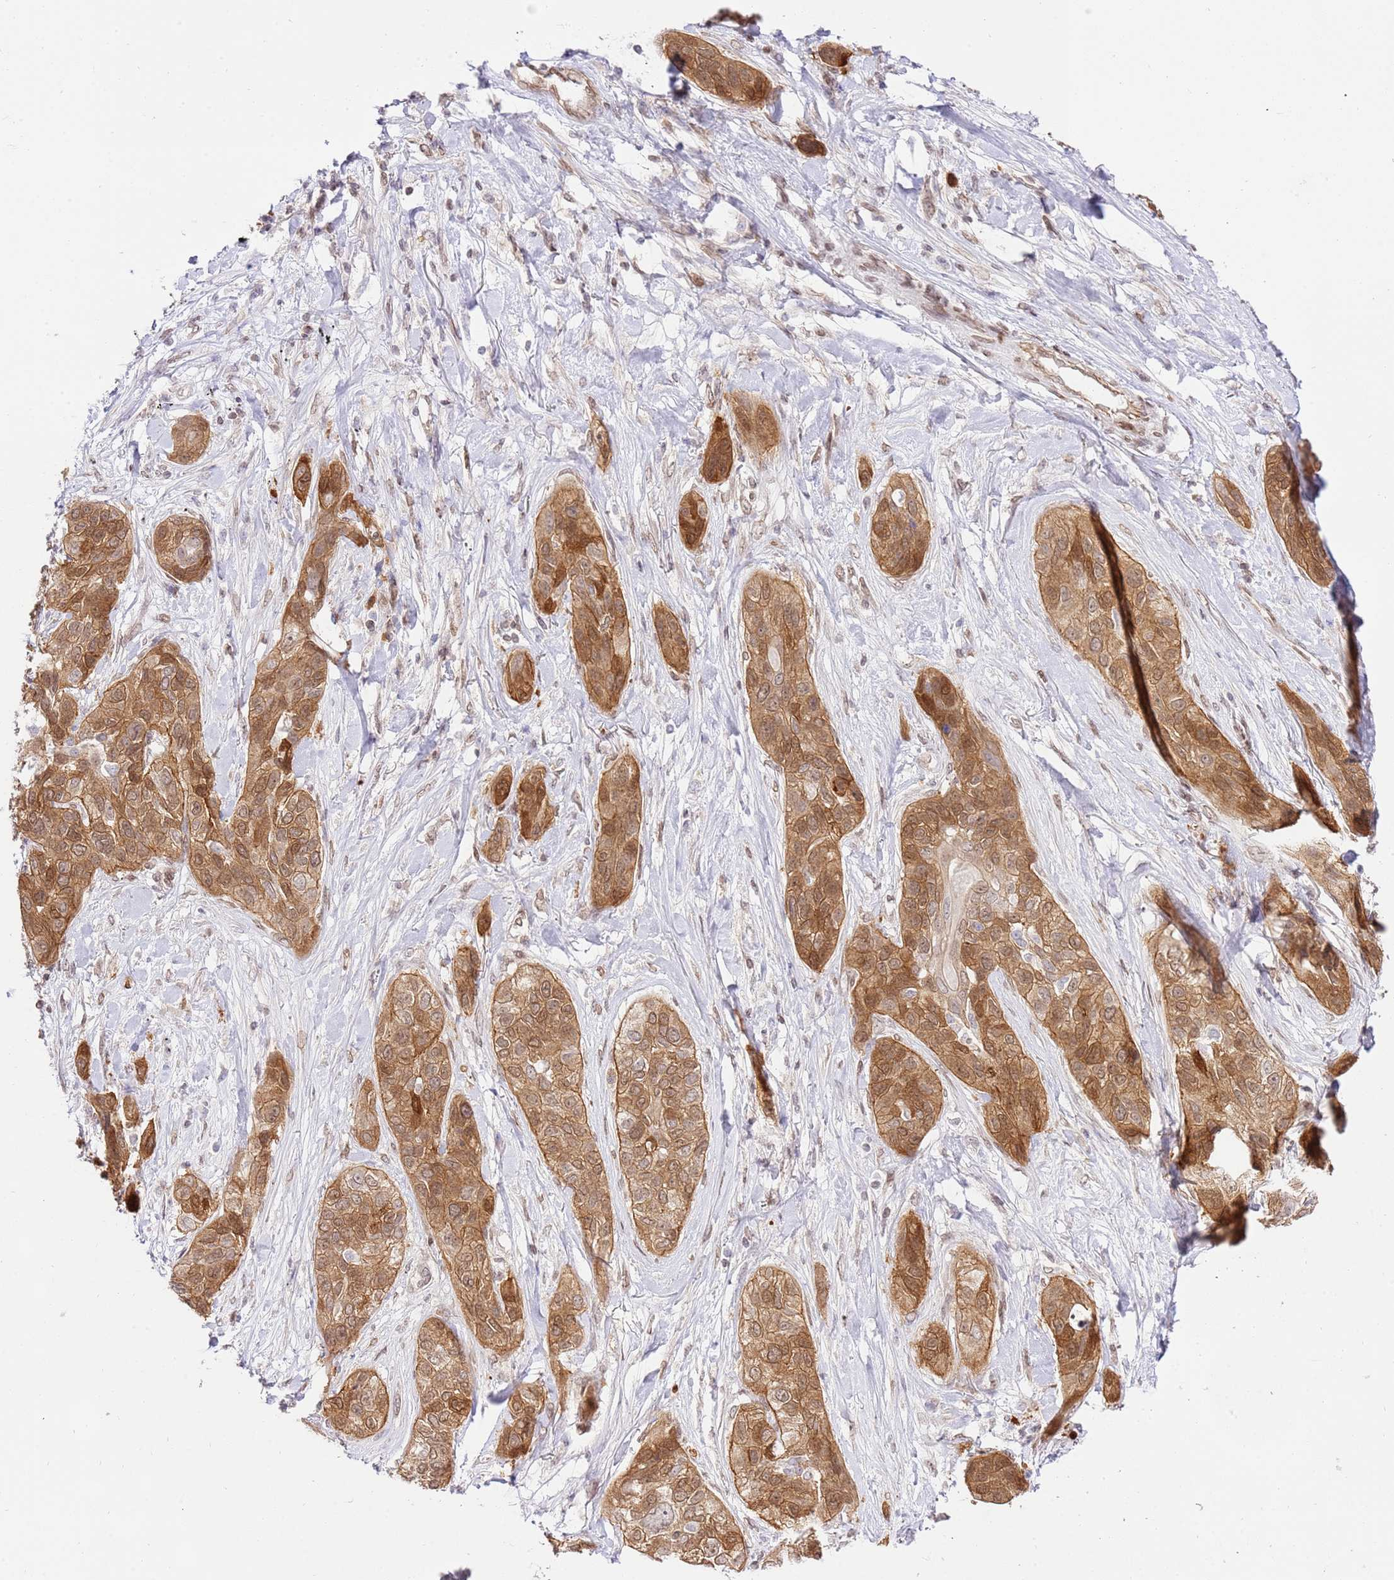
{"staining": {"intensity": "moderate", "quantity": ">75%", "location": "cytoplasmic/membranous,nuclear"}, "tissue": "lung cancer", "cell_type": "Tumor cells", "image_type": "cancer", "snomed": [{"axis": "morphology", "description": "Squamous cell carcinoma, NOS"}, {"axis": "topography", "description": "Lung"}], "caption": "Human lung cancer stained for a protein (brown) displays moderate cytoplasmic/membranous and nuclear positive expression in approximately >75% of tumor cells.", "gene": "TRIM37", "patient": {"sex": "female", "age": 70}}